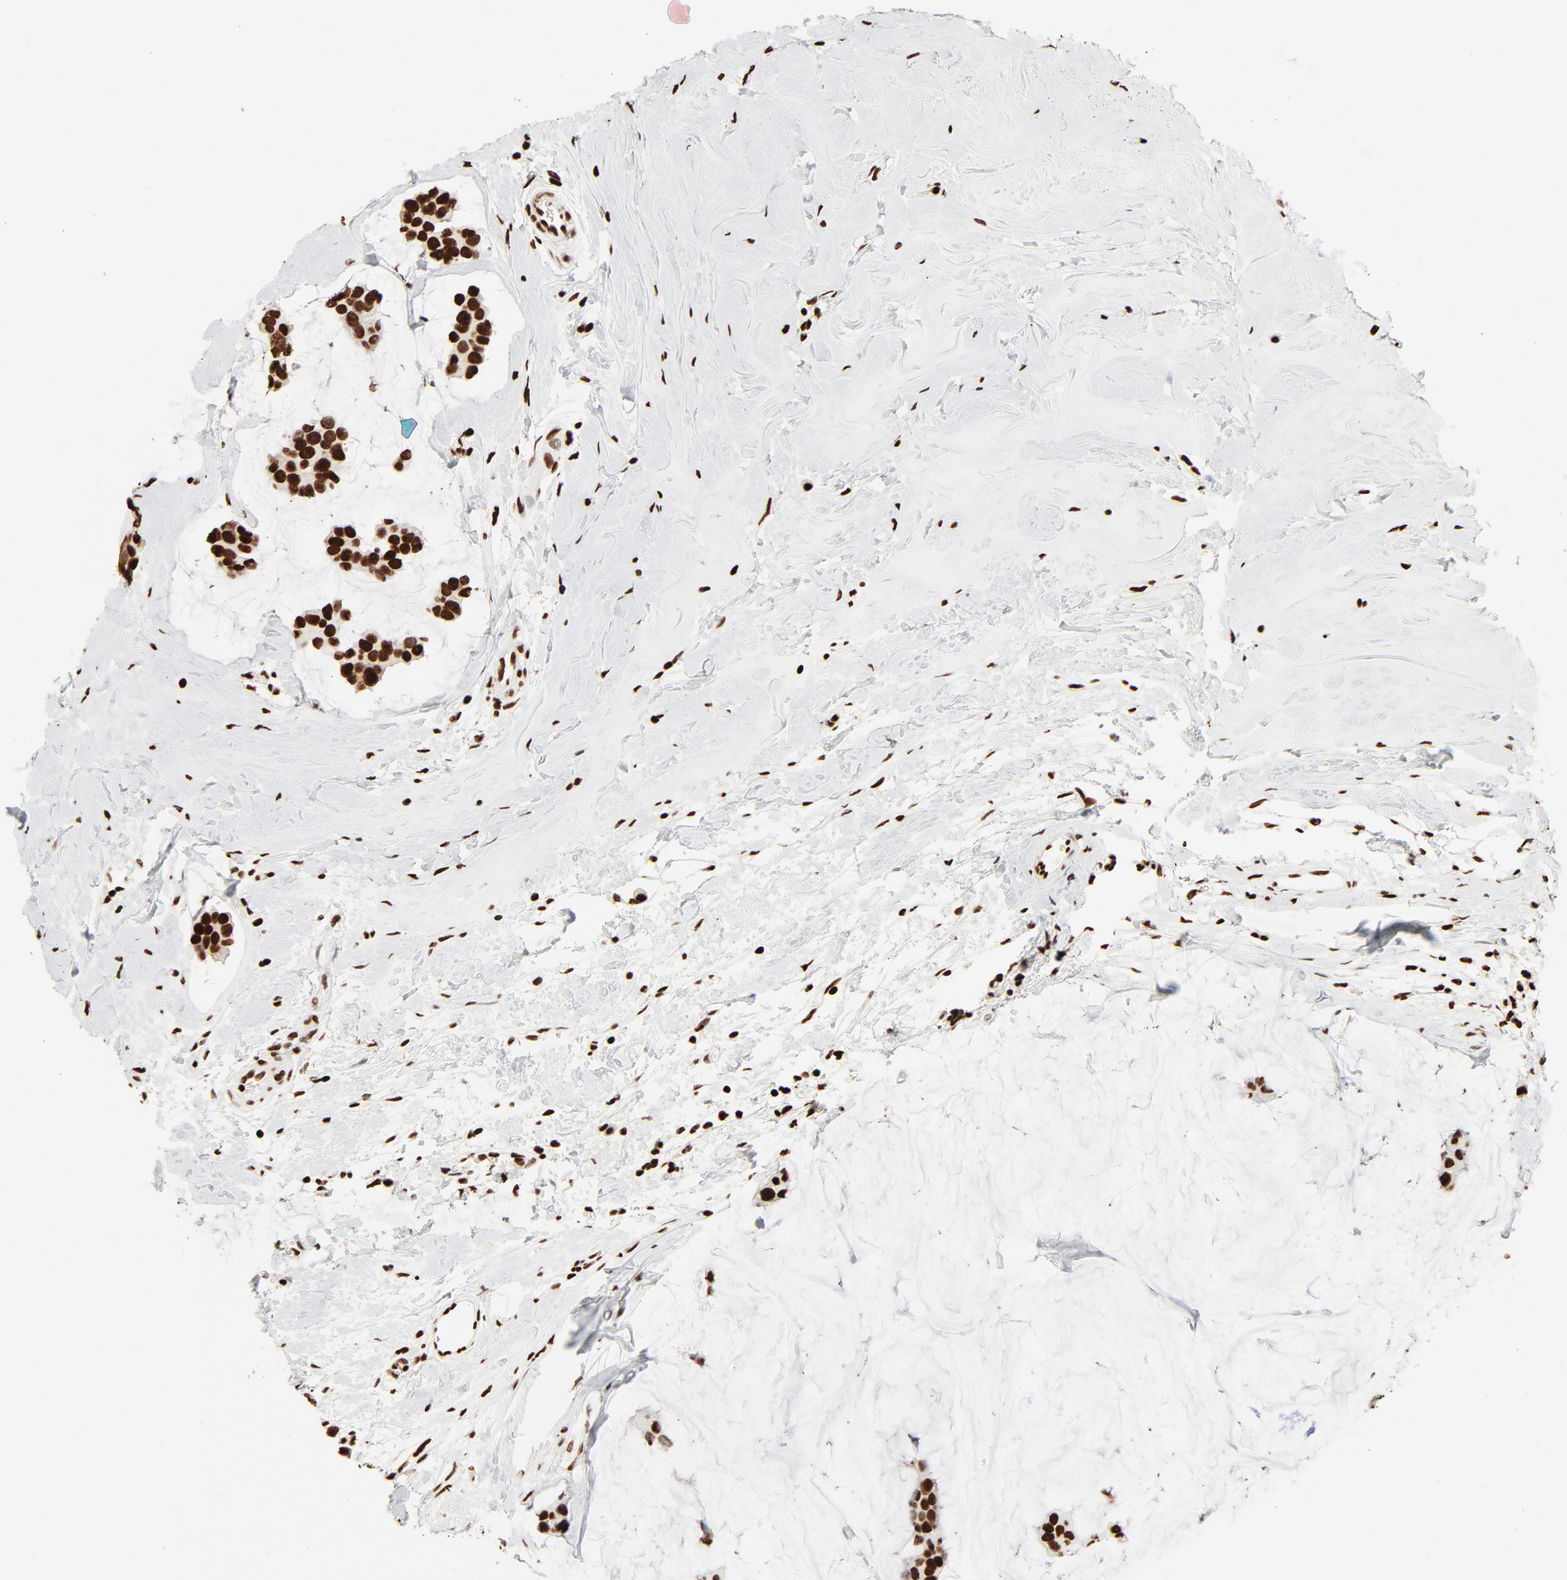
{"staining": {"intensity": "strong", "quantity": ">75%", "location": "nuclear"}, "tissue": "breast cancer", "cell_type": "Tumor cells", "image_type": "cancer", "snomed": [{"axis": "morphology", "description": "Normal tissue, NOS"}, {"axis": "morphology", "description": "Duct carcinoma"}, {"axis": "topography", "description": "Breast"}], "caption": "Intraductal carcinoma (breast) tissue shows strong nuclear expression in about >75% of tumor cells", "gene": "HMGB2", "patient": {"sex": "female", "age": 50}}